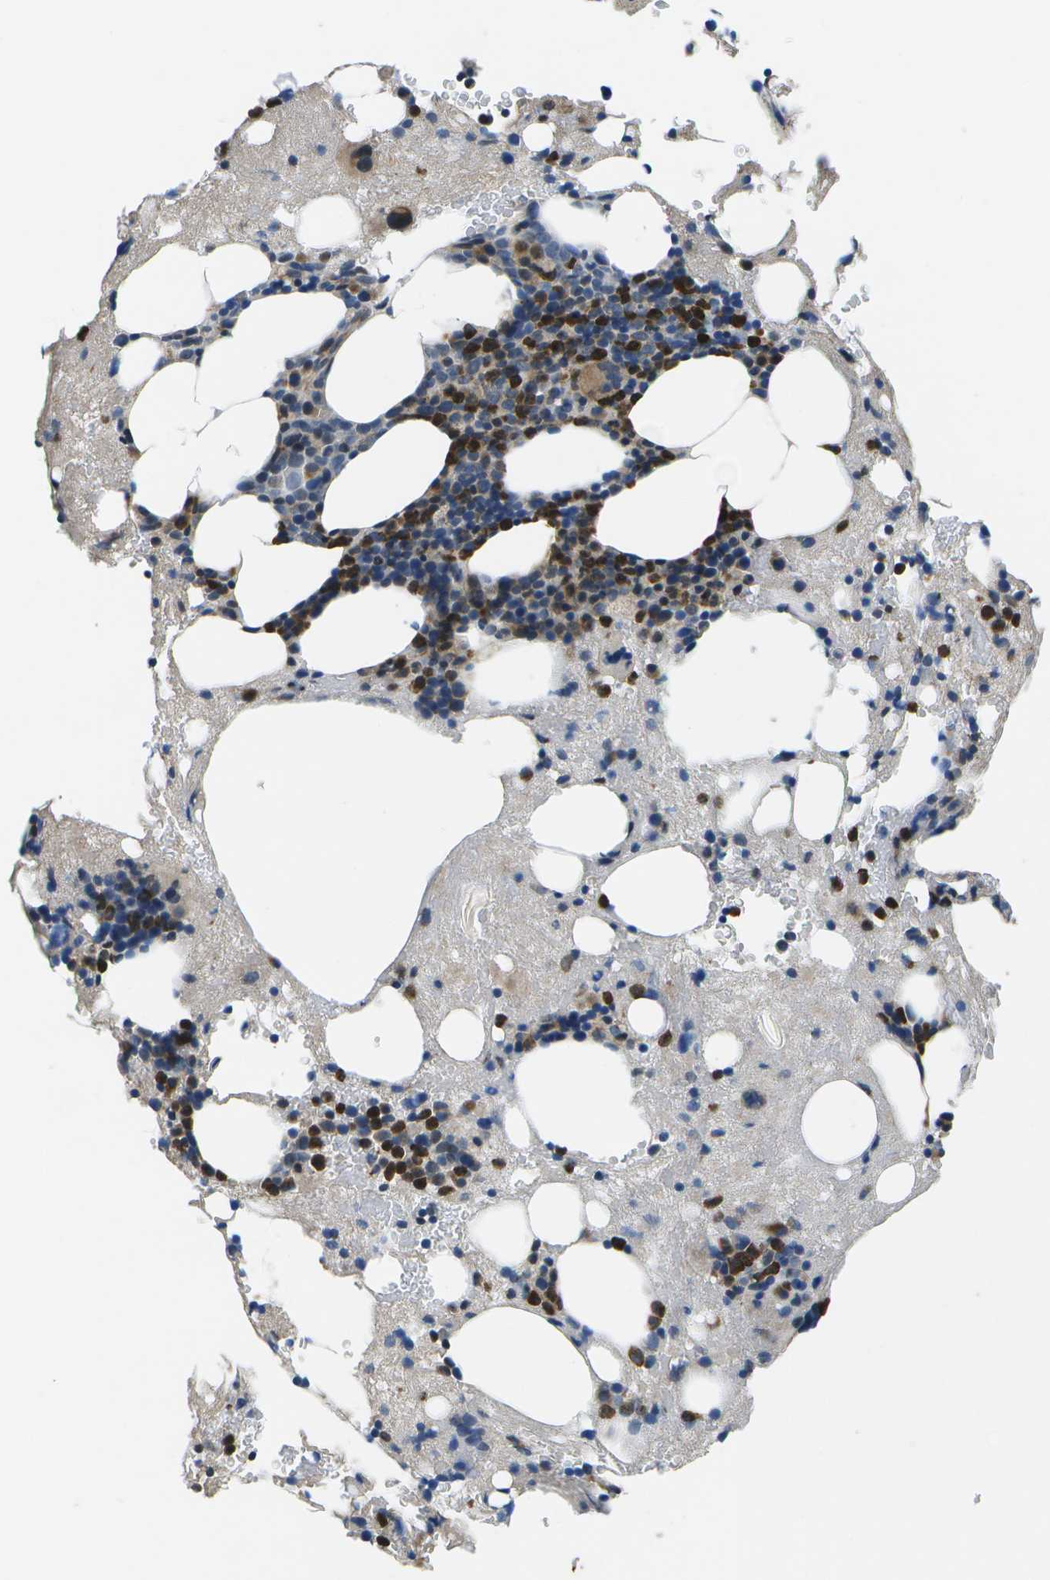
{"staining": {"intensity": "strong", "quantity": "25%-75%", "location": "cytoplasmic/membranous,nuclear"}, "tissue": "bone marrow", "cell_type": "Hematopoietic cells", "image_type": "normal", "snomed": [{"axis": "morphology", "description": "Normal tissue, NOS"}, {"axis": "morphology", "description": "Inflammation, NOS"}, {"axis": "topography", "description": "Bone marrow"}], "caption": "Immunohistochemistry image of unremarkable human bone marrow stained for a protein (brown), which shows high levels of strong cytoplasmic/membranous,nuclear expression in about 25%-75% of hematopoietic cells.", "gene": "GALNT15", "patient": {"sex": "female", "age": 78}}